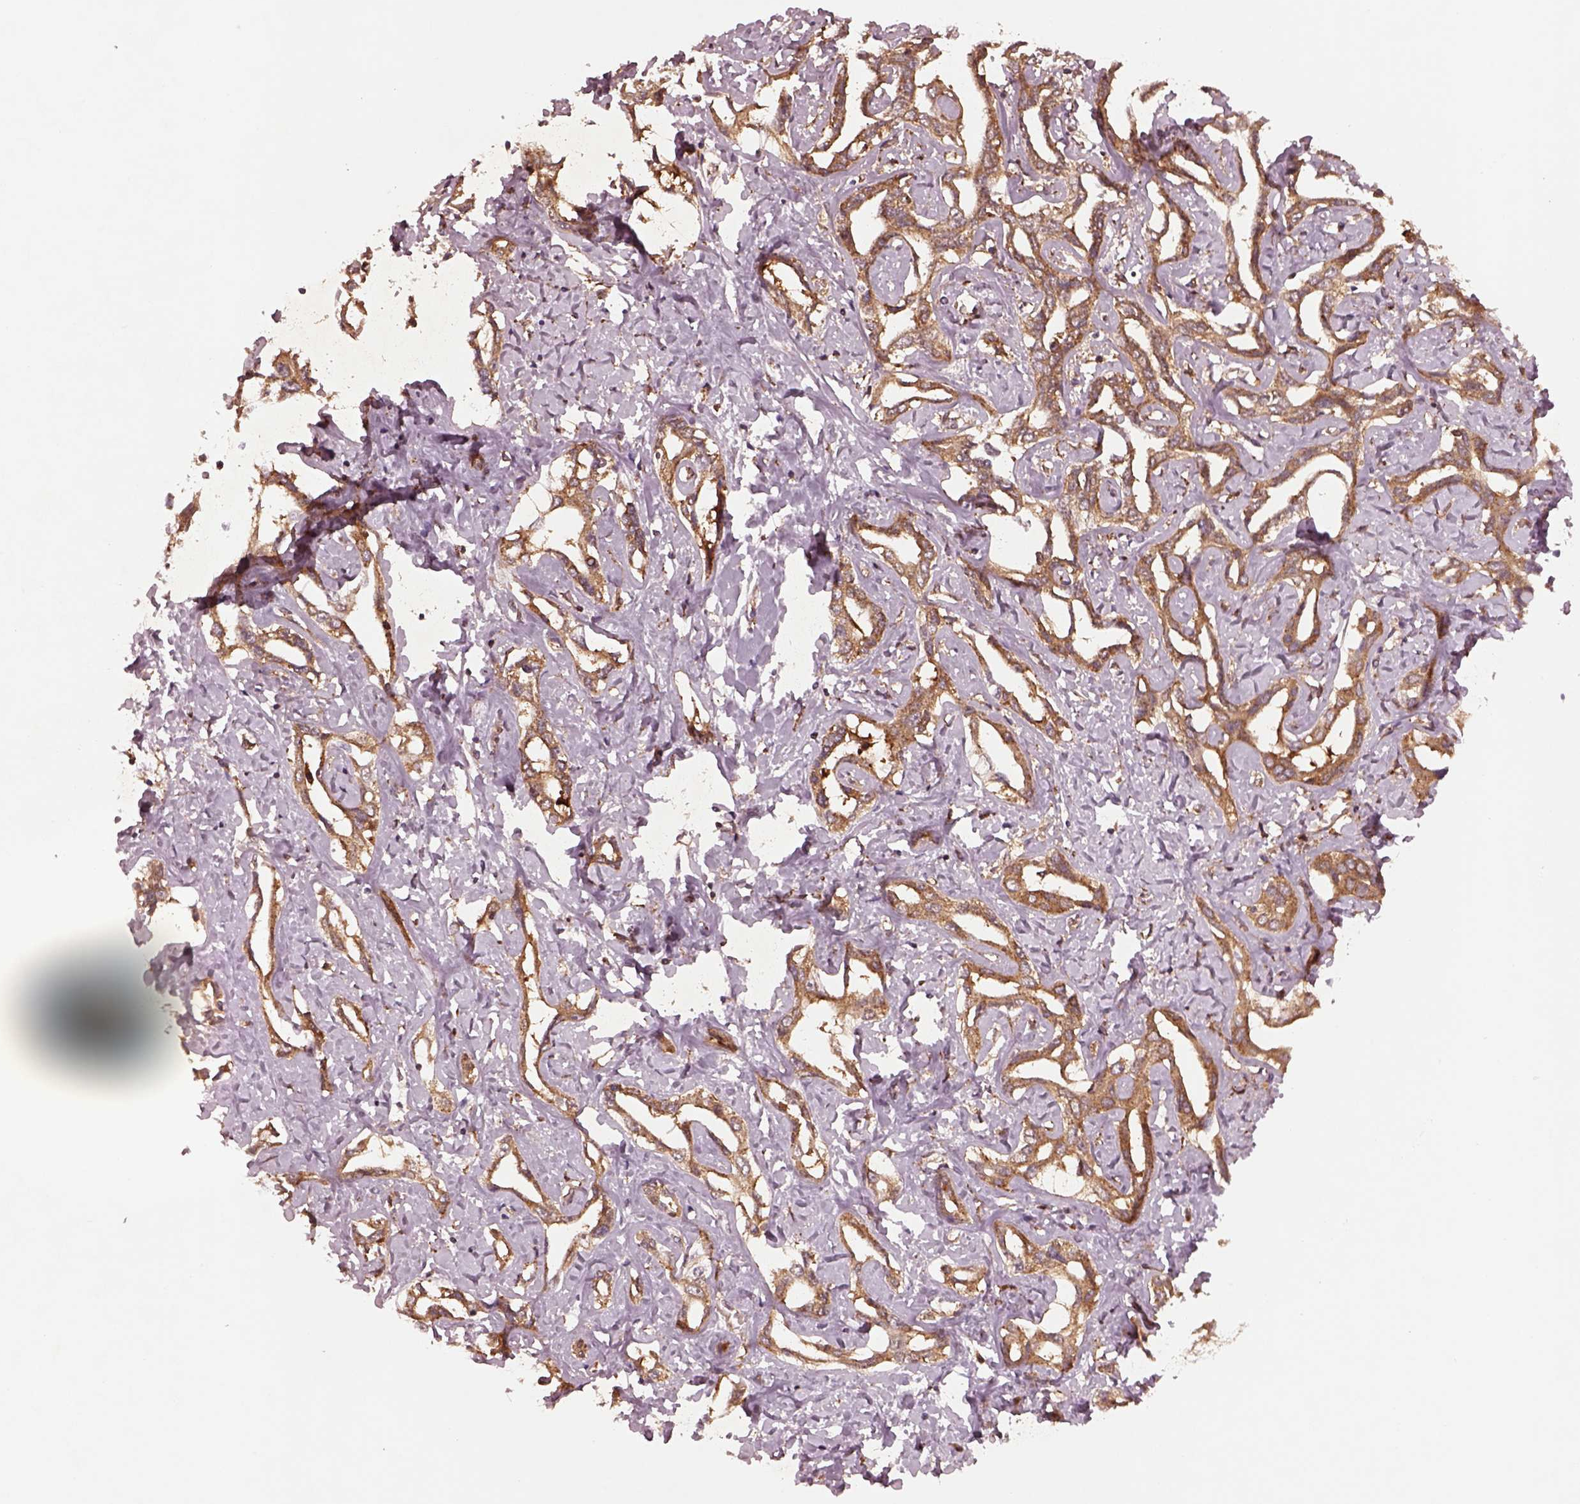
{"staining": {"intensity": "moderate", "quantity": ">75%", "location": "cytoplasmic/membranous"}, "tissue": "liver cancer", "cell_type": "Tumor cells", "image_type": "cancer", "snomed": [{"axis": "morphology", "description": "Cholangiocarcinoma"}, {"axis": "topography", "description": "Liver"}], "caption": "Liver cancer stained with DAB immunohistochemistry displays medium levels of moderate cytoplasmic/membranous positivity in approximately >75% of tumor cells. (Stains: DAB (3,3'-diaminobenzidine) in brown, nuclei in blue, Microscopy: brightfield microscopy at high magnification).", "gene": "WASHC2A", "patient": {"sex": "male", "age": 59}}